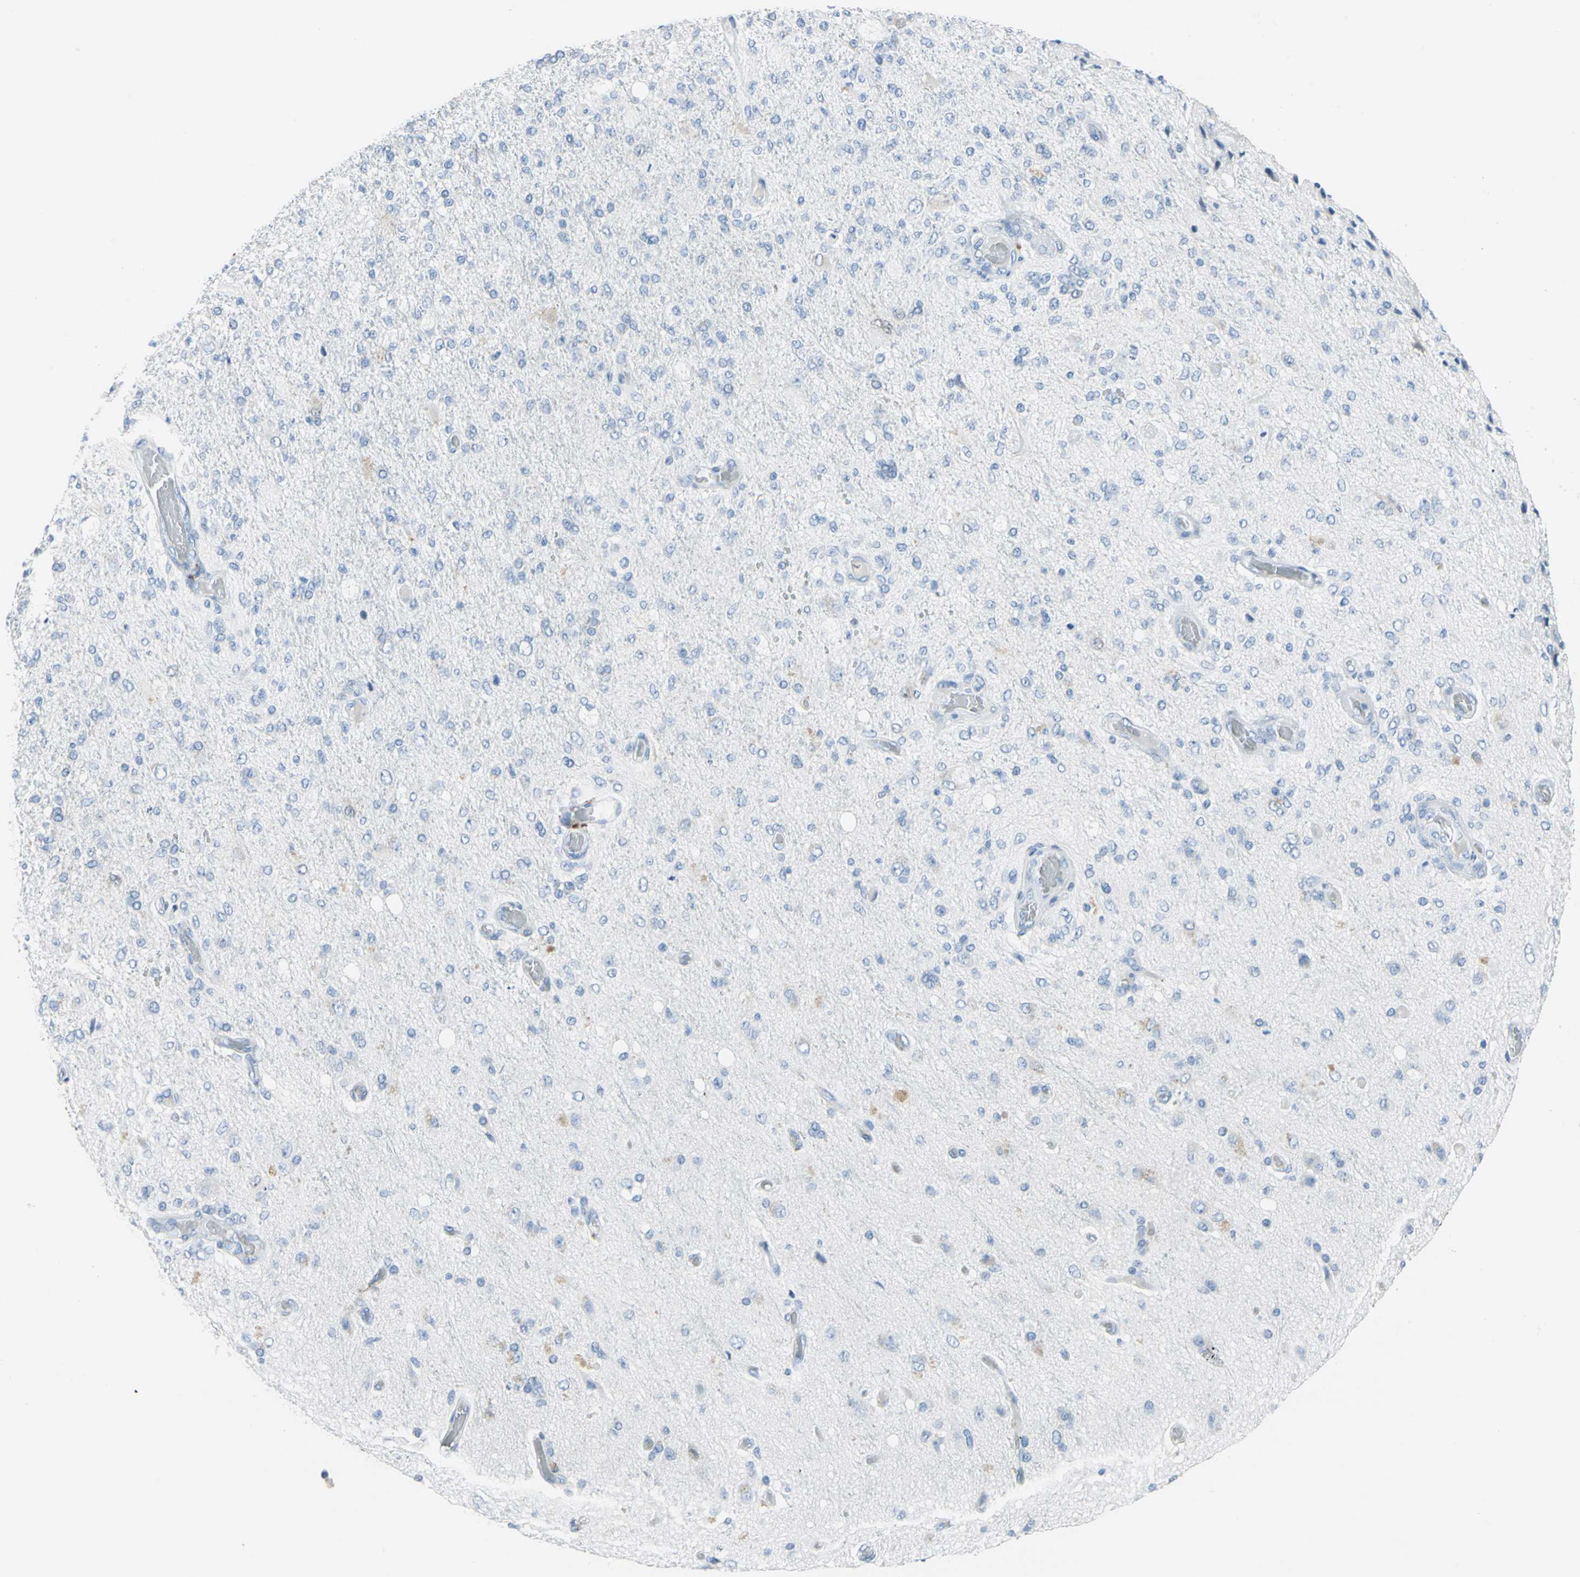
{"staining": {"intensity": "negative", "quantity": "none", "location": "none"}, "tissue": "glioma", "cell_type": "Tumor cells", "image_type": "cancer", "snomed": [{"axis": "morphology", "description": "Normal tissue, NOS"}, {"axis": "morphology", "description": "Glioma, malignant, High grade"}, {"axis": "topography", "description": "Cerebral cortex"}], "caption": "There is no significant expression in tumor cells of high-grade glioma (malignant).", "gene": "SFN", "patient": {"sex": "male", "age": 77}}